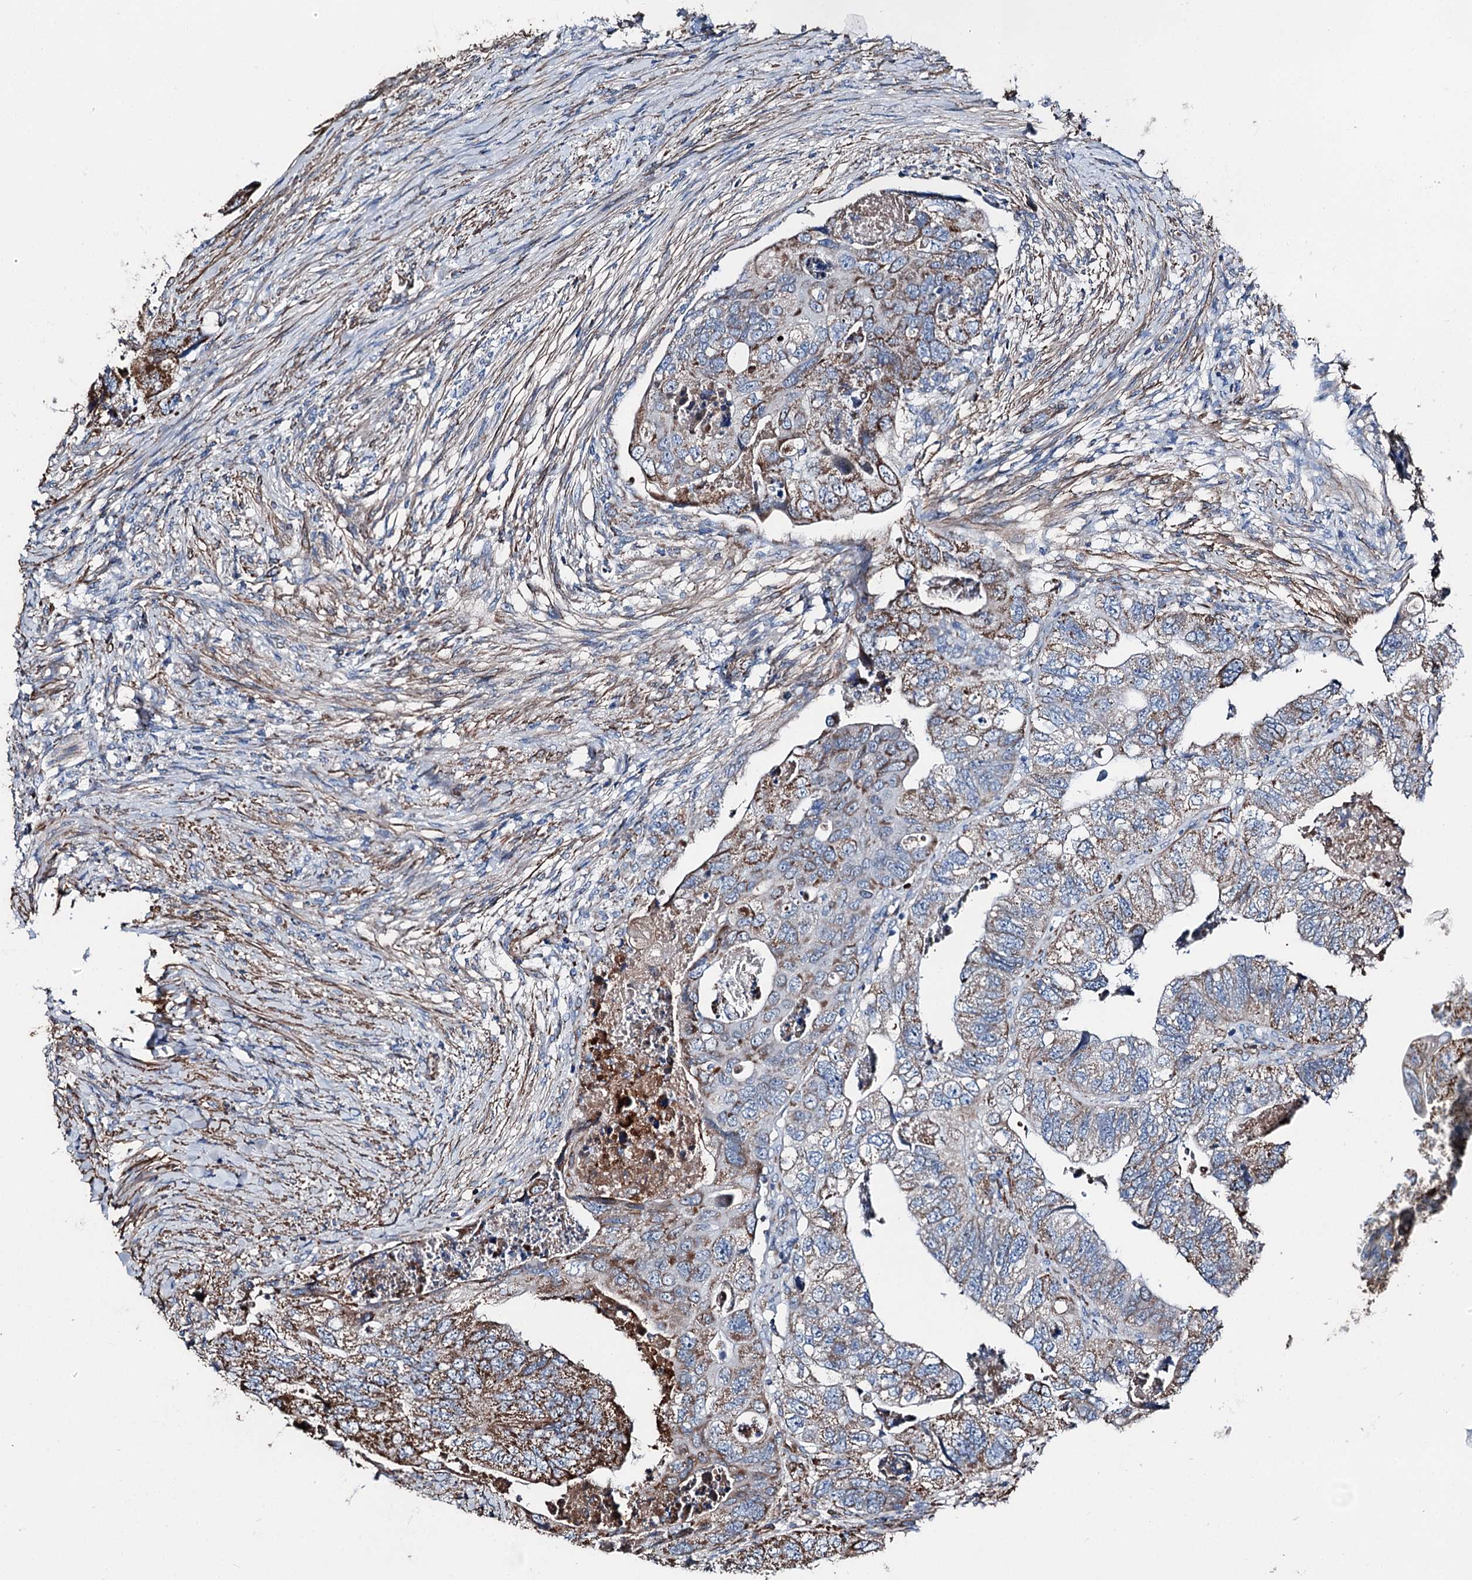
{"staining": {"intensity": "moderate", "quantity": "25%-75%", "location": "cytoplasmic/membranous"}, "tissue": "colorectal cancer", "cell_type": "Tumor cells", "image_type": "cancer", "snomed": [{"axis": "morphology", "description": "Adenocarcinoma, NOS"}, {"axis": "topography", "description": "Rectum"}], "caption": "This histopathology image shows colorectal adenocarcinoma stained with IHC to label a protein in brown. The cytoplasmic/membranous of tumor cells show moderate positivity for the protein. Nuclei are counter-stained blue.", "gene": "DDIAS", "patient": {"sex": "male", "age": 63}}